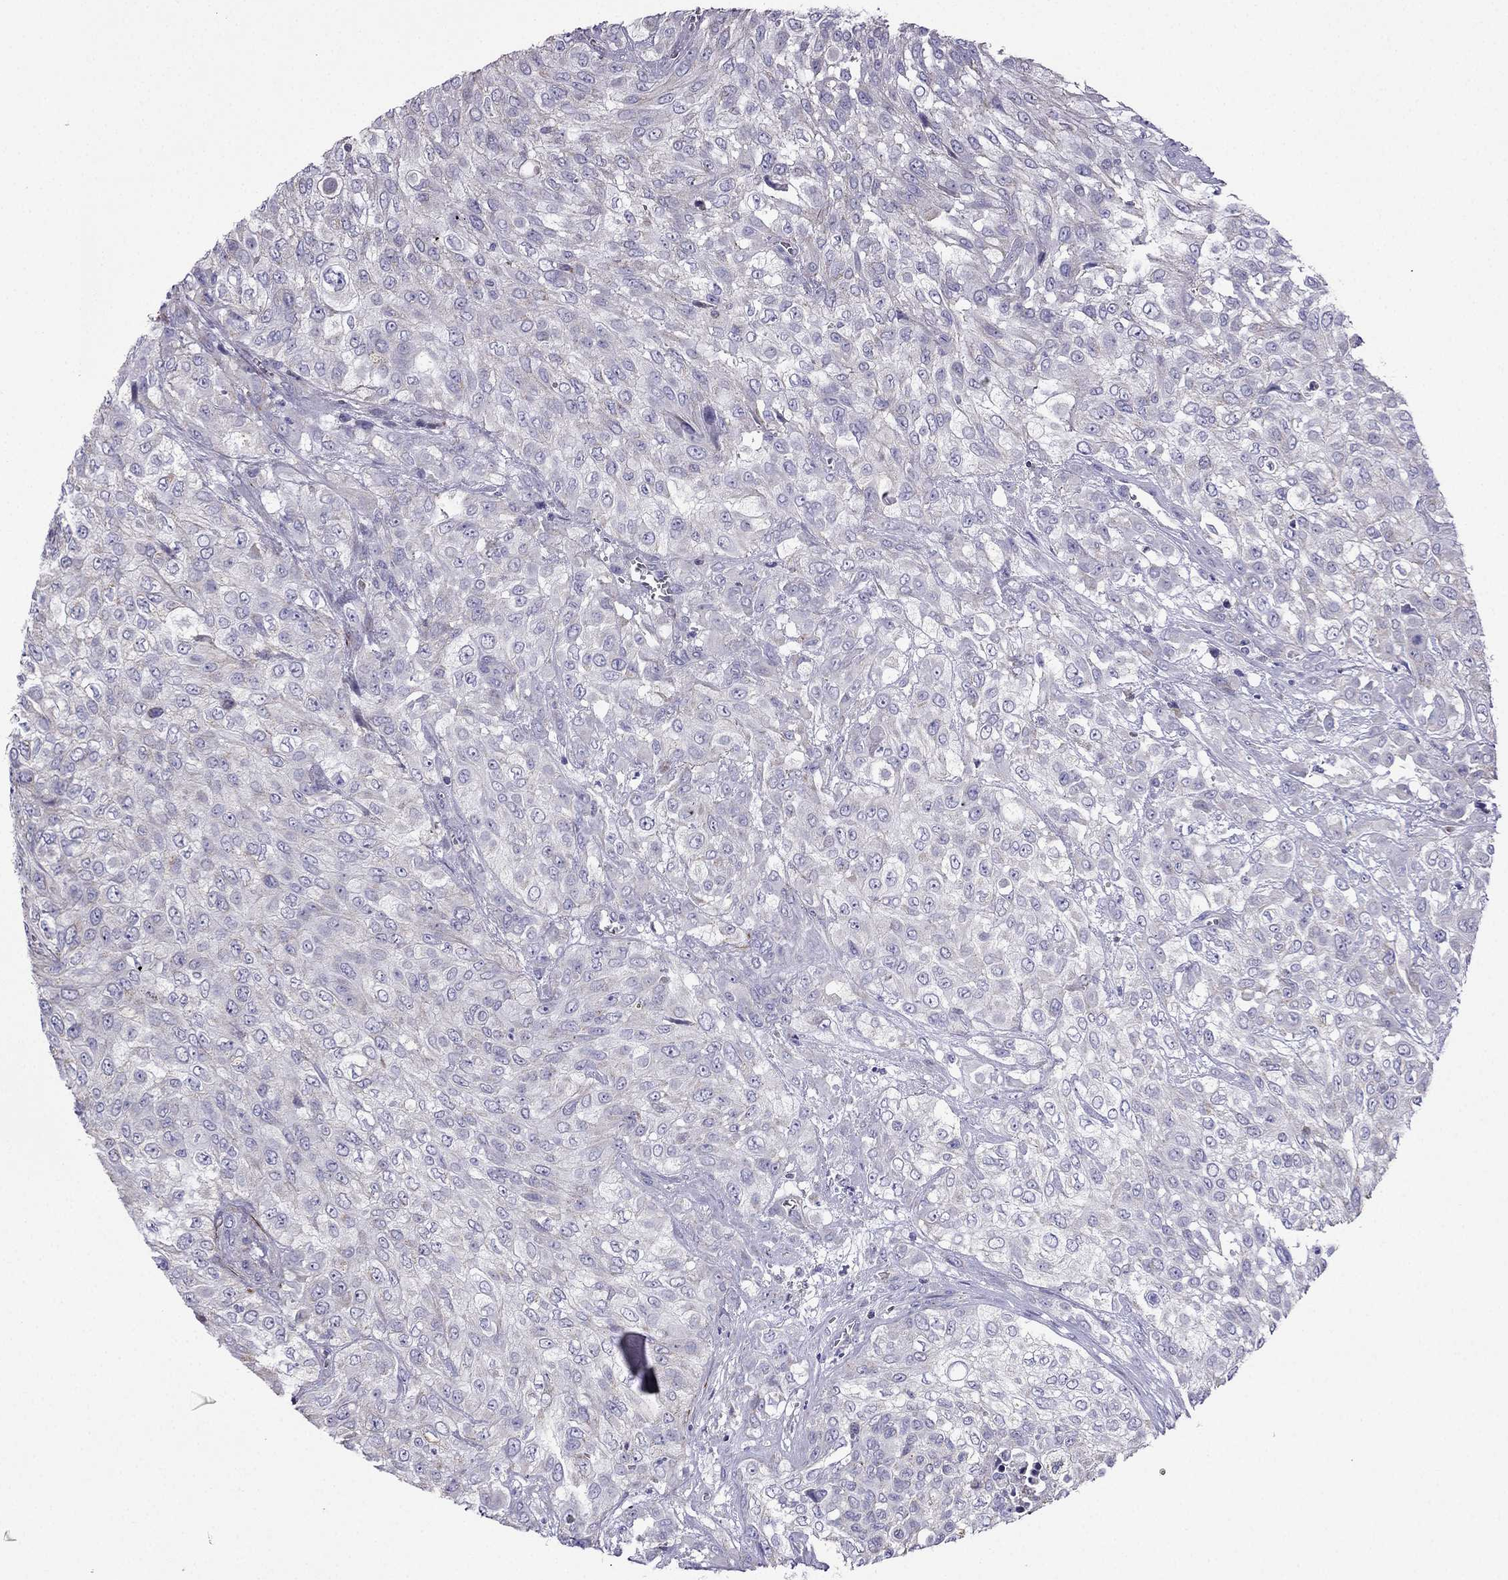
{"staining": {"intensity": "negative", "quantity": "none", "location": "none"}, "tissue": "urothelial cancer", "cell_type": "Tumor cells", "image_type": "cancer", "snomed": [{"axis": "morphology", "description": "Urothelial carcinoma, High grade"}, {"axis": "topography", "description": "Urinary bladder"}], "caption": "IHC image of urothelial carcinoma (high-grade) stained for a protein (brown), which reveals no positivity in tumor cells. (DAB immunohistochemistry (IHC), high magnification).", "gene": "DSC1", "patient": {"sex": "male", "age": 57}}